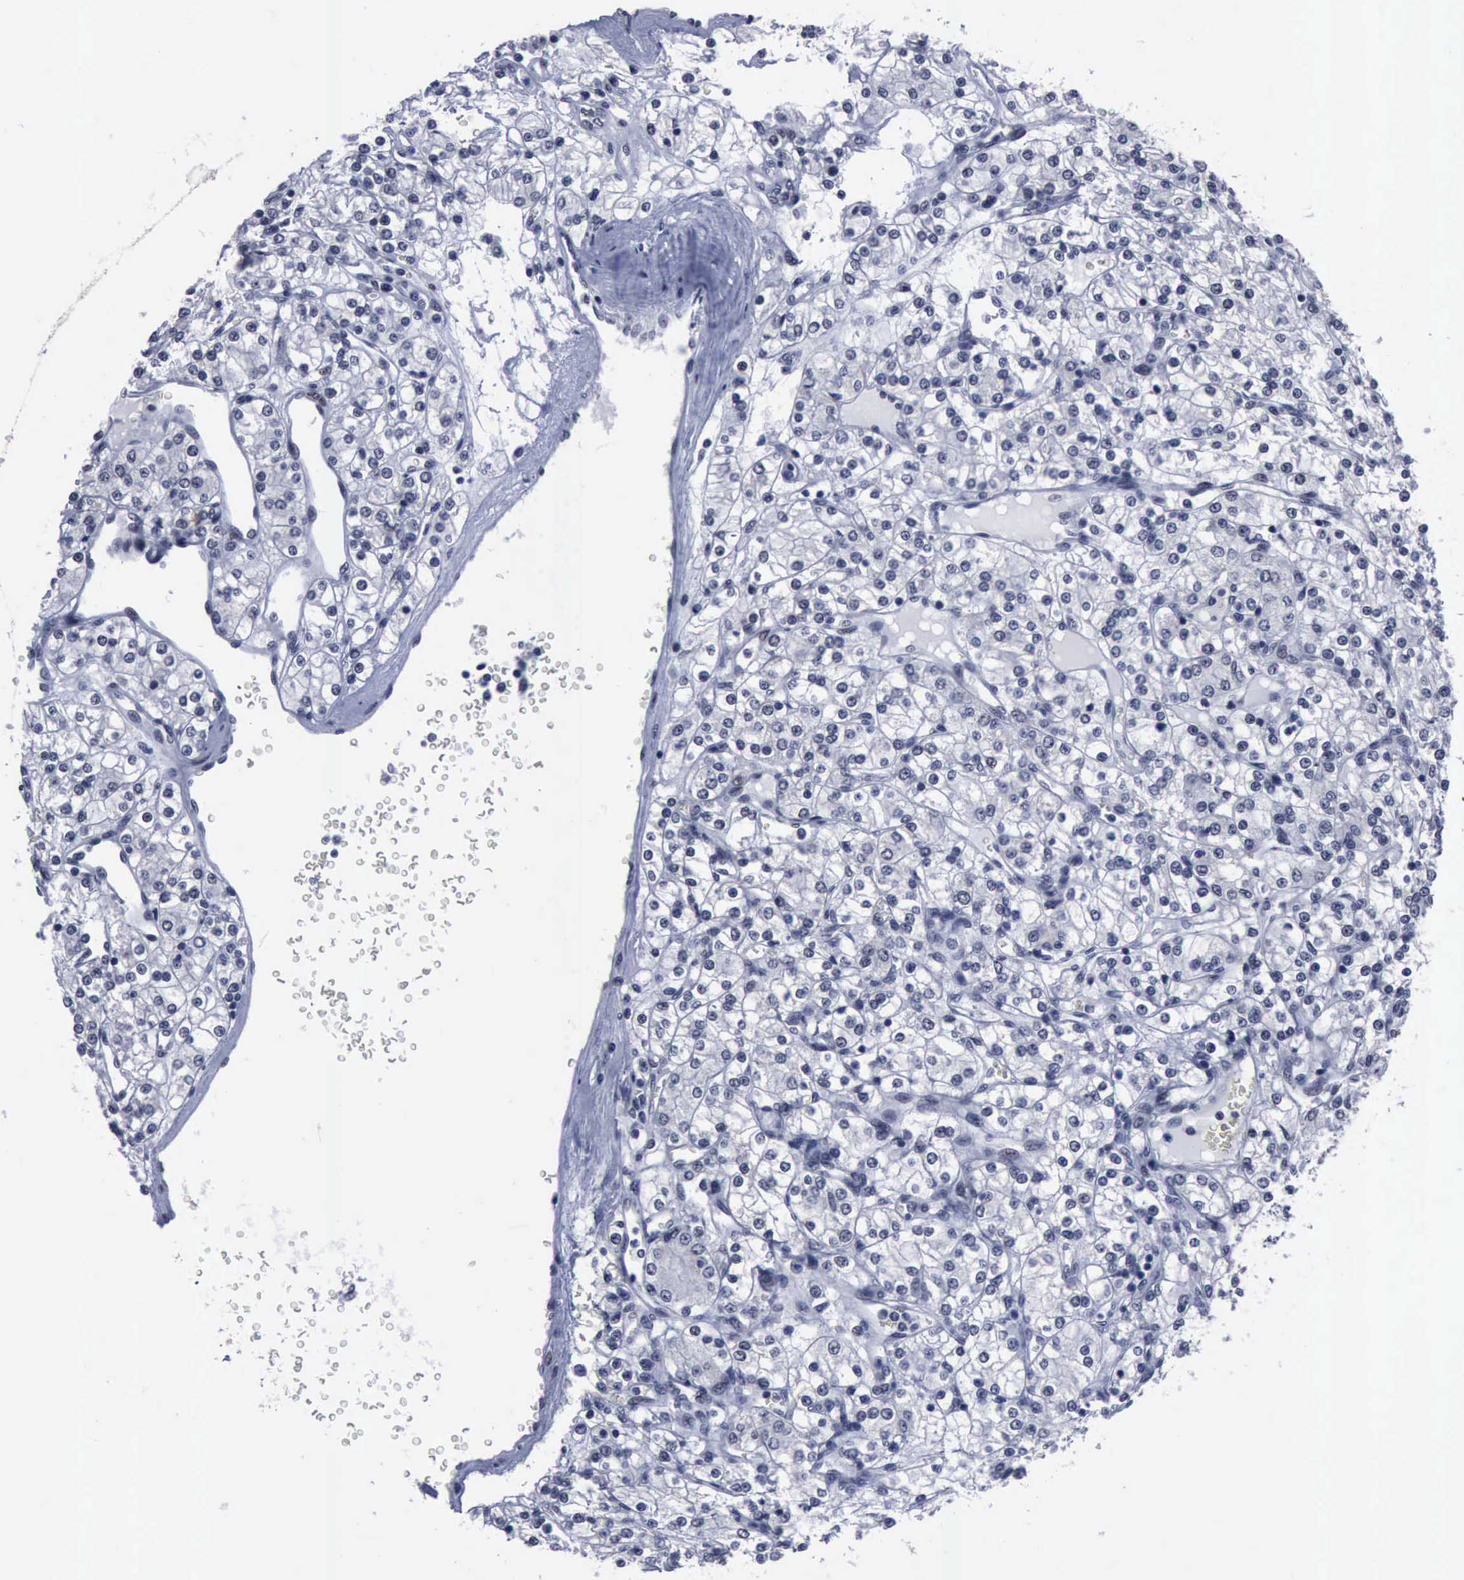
{"staining": {"intensity": "negative", "quantity": "none", "location": "none"}, "tissue": "renal cancer", "cell_type": "Tumor cells", "image_type": "cancer", "snomed": [{"axis": "morphology", "description": "Adenocarcinoma, NOS"}, {"axis": "topography", "description": "Kidney"}], "caption": "IHC of renal cancer exhibits no positivity in tumor cells. (DAB immunohistochemistry (IHC) with hematoxylin counter stain).", "gene": "BRD1", "patient": {"sex": "female", "age": 62}}